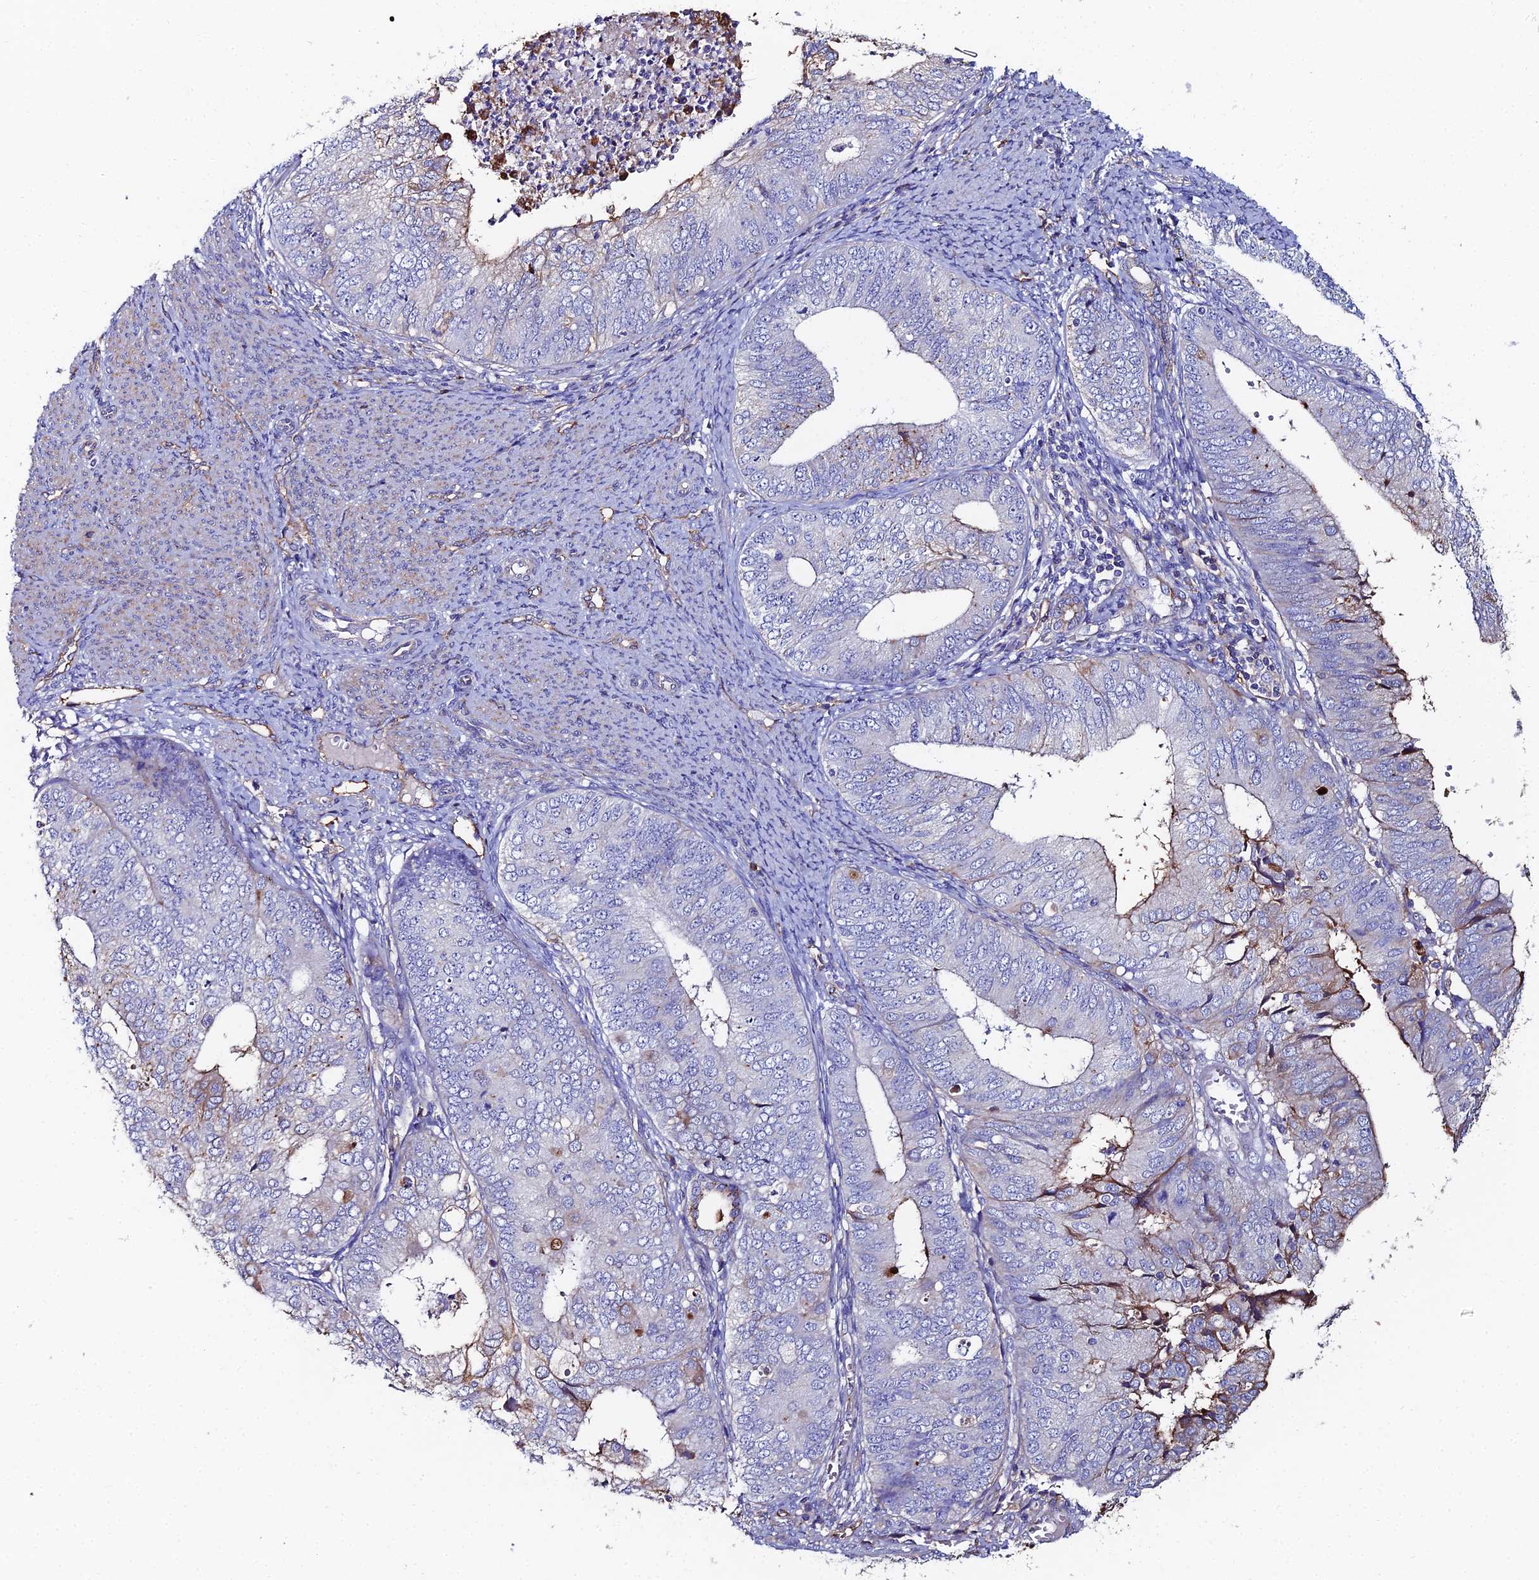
{"staining": {"intensity": "moderate", "quantity": "<25%", "location": "cytoplasmic/membranous"}, "tissue": "endometrial cancer", "cell_type": "Tumor cells", "image_type": "cancer", "snomed": [{"axis": "morphology", "description": "Adenocarcinoma, NOS"}, {"axis": "topography", "description": "Endometrium"}], "caption": "The histopathology image reveals staining of adenocarcinoma (endometrial), revealing moderate cytoplasmic/membranous protein positivity (brown color) within tumor cells.", "gene": "C6", "patient": {"sex": "female", "age": 68}}